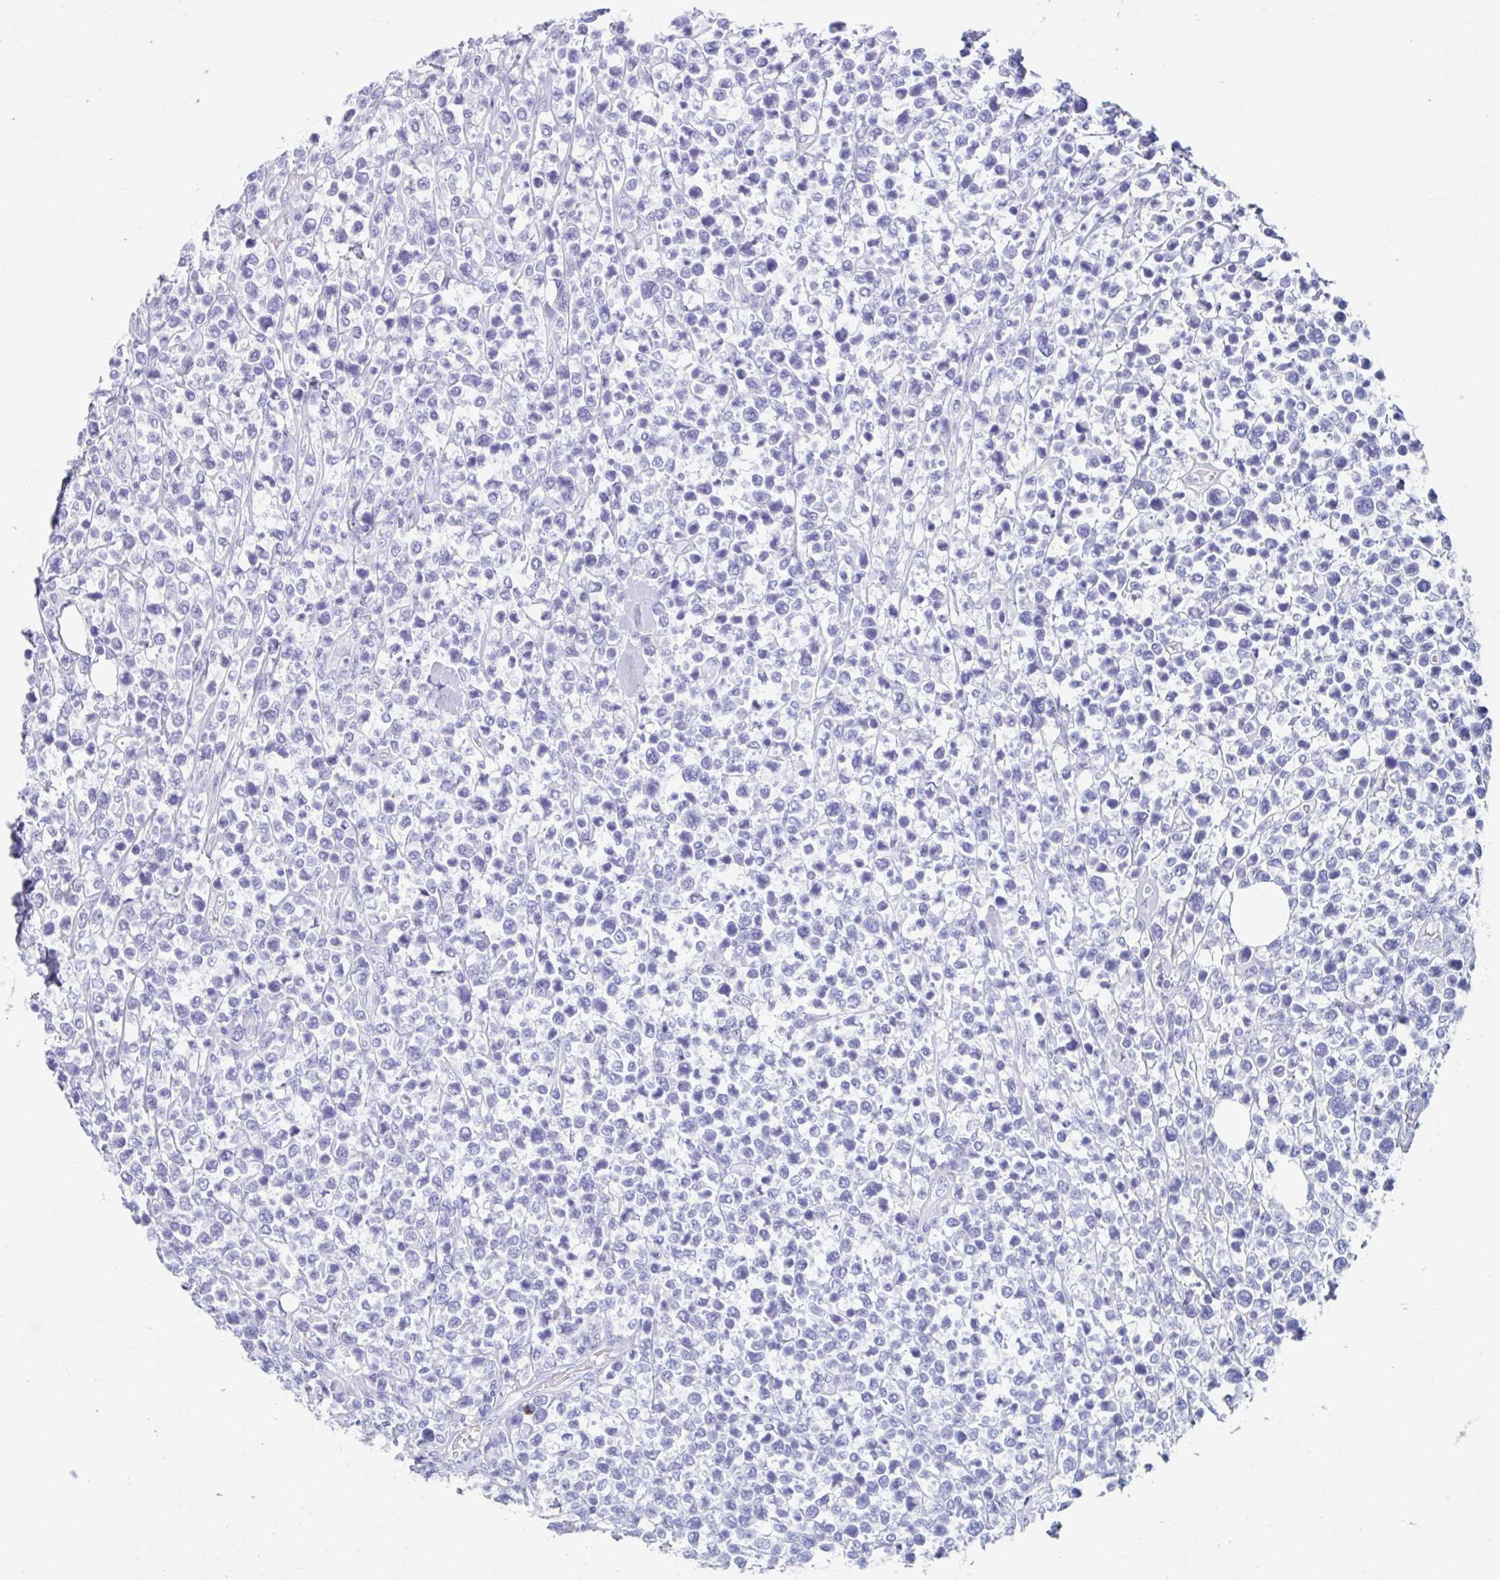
{"staining": {"intensity": "negative", "quantity": "none", "location": "none"}, "tissue": "lymphoma", "cell_type": "Tumor cells", "image_type": "cancer", "snomed": [{"axis": "morphology", "description": "Malignant lymphoma, non-Hodgkin's type, Low grade"}, {"axis": "topography", "description": "Lymph node"}], "caption": "High power microscopy histopathology image of an immunohistochemistry (IHC) micrograph of lymphoma, revealing no significant positivity in tumor cells.", "gene": "CPTP", "patient": {"sex": "male", "age": 60}}